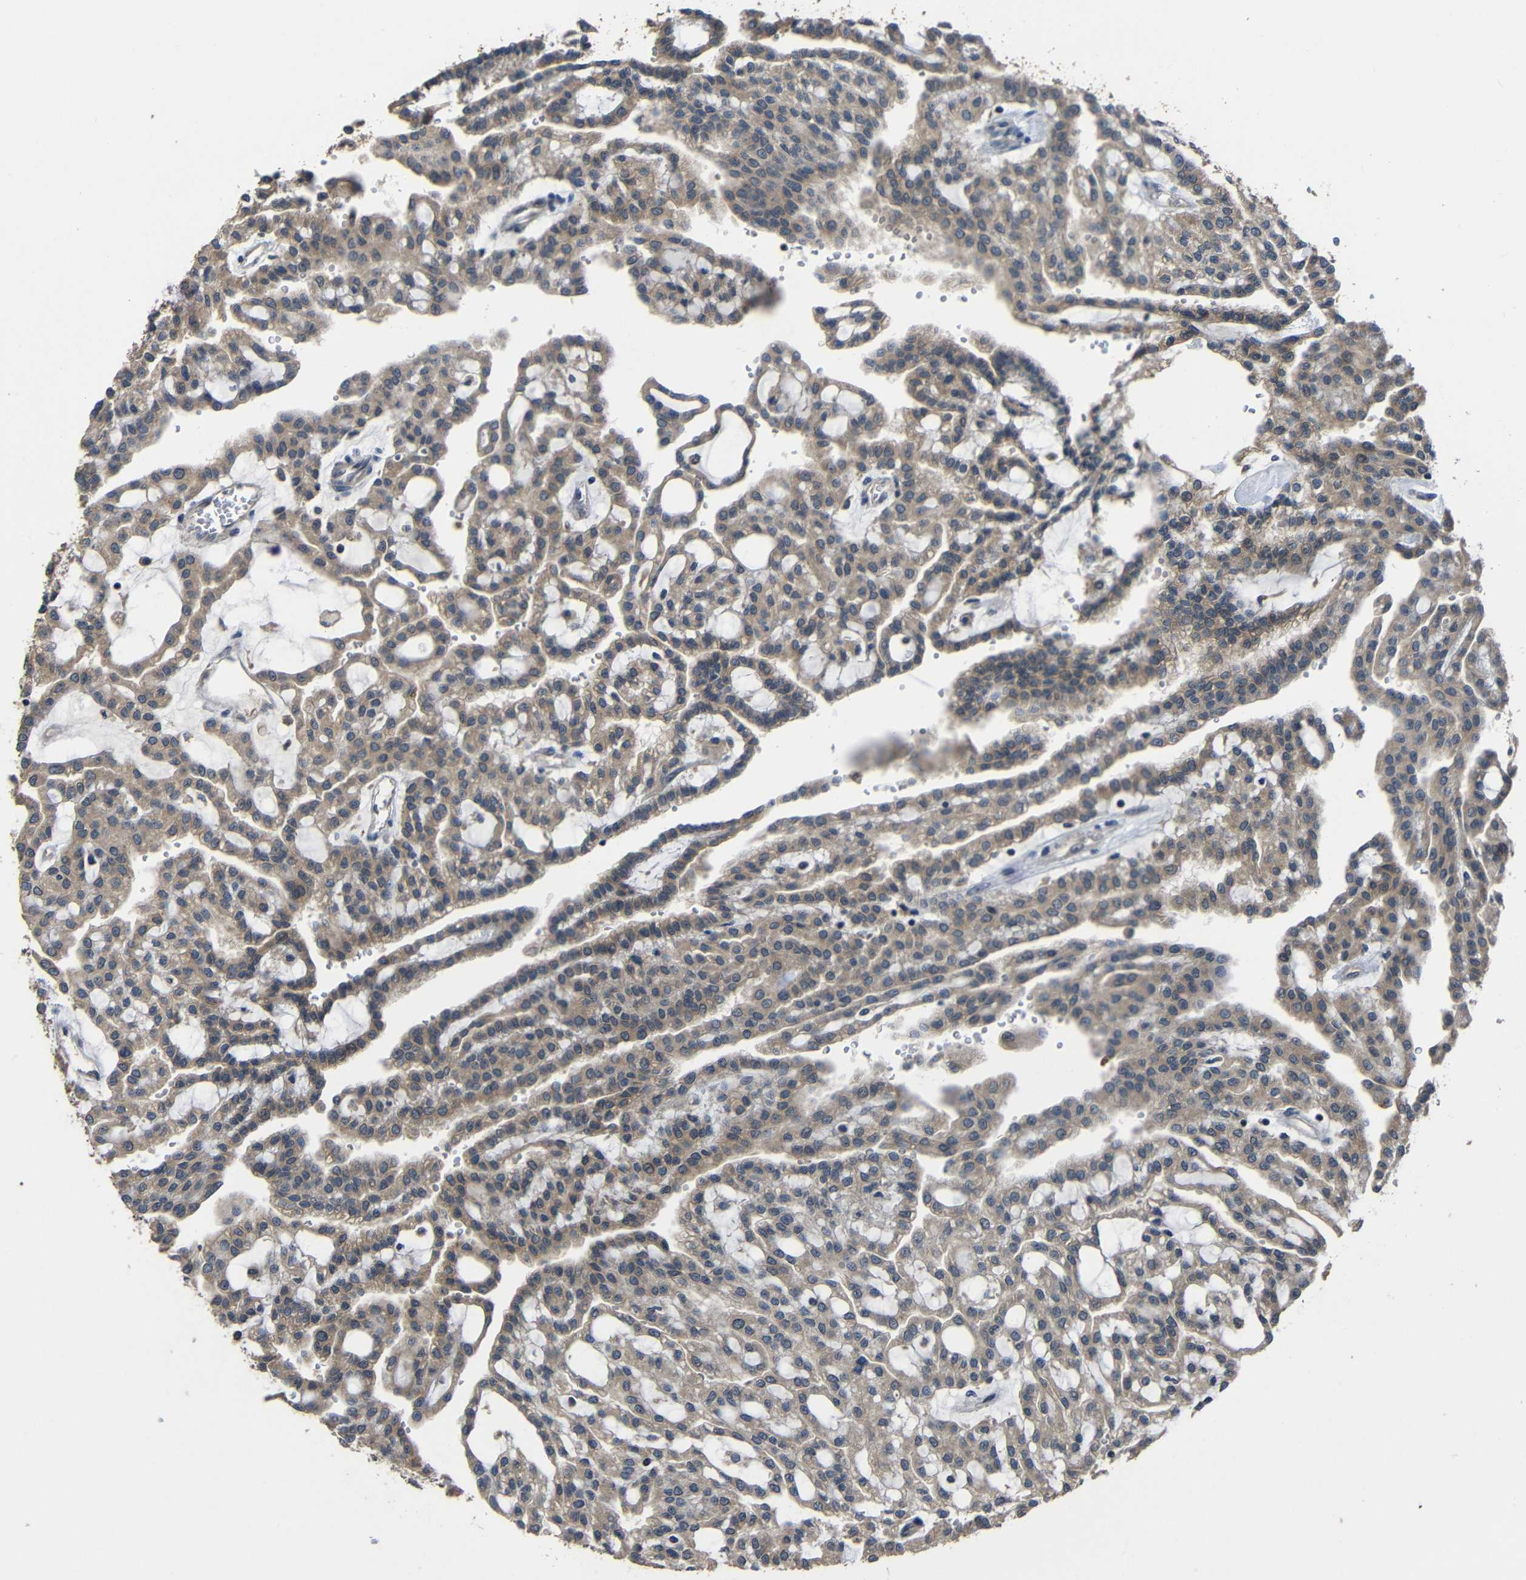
{"staining": {"intensity": "weak", "quantity": ">75%", "location": "cytoplasmic/membranous"}, "tissue": "renal cancer", "cell_type": "Tumor cells", "image_type": "cancer", "snomed": [{"axis": "morphology", "description": "Adenocarcinoma, NOS"}, {"axis": "topography", "description": "Kidney"}], "caption": "Immunohistochemistry (IHC) of renal cancer (adenocarcinoma) demonstrates low levels of weak cytoplasmic/membranous staining in about >75% of tumor cells.", "gene": "C6orf89", "patient": {"sex": "male", "age": 63}}